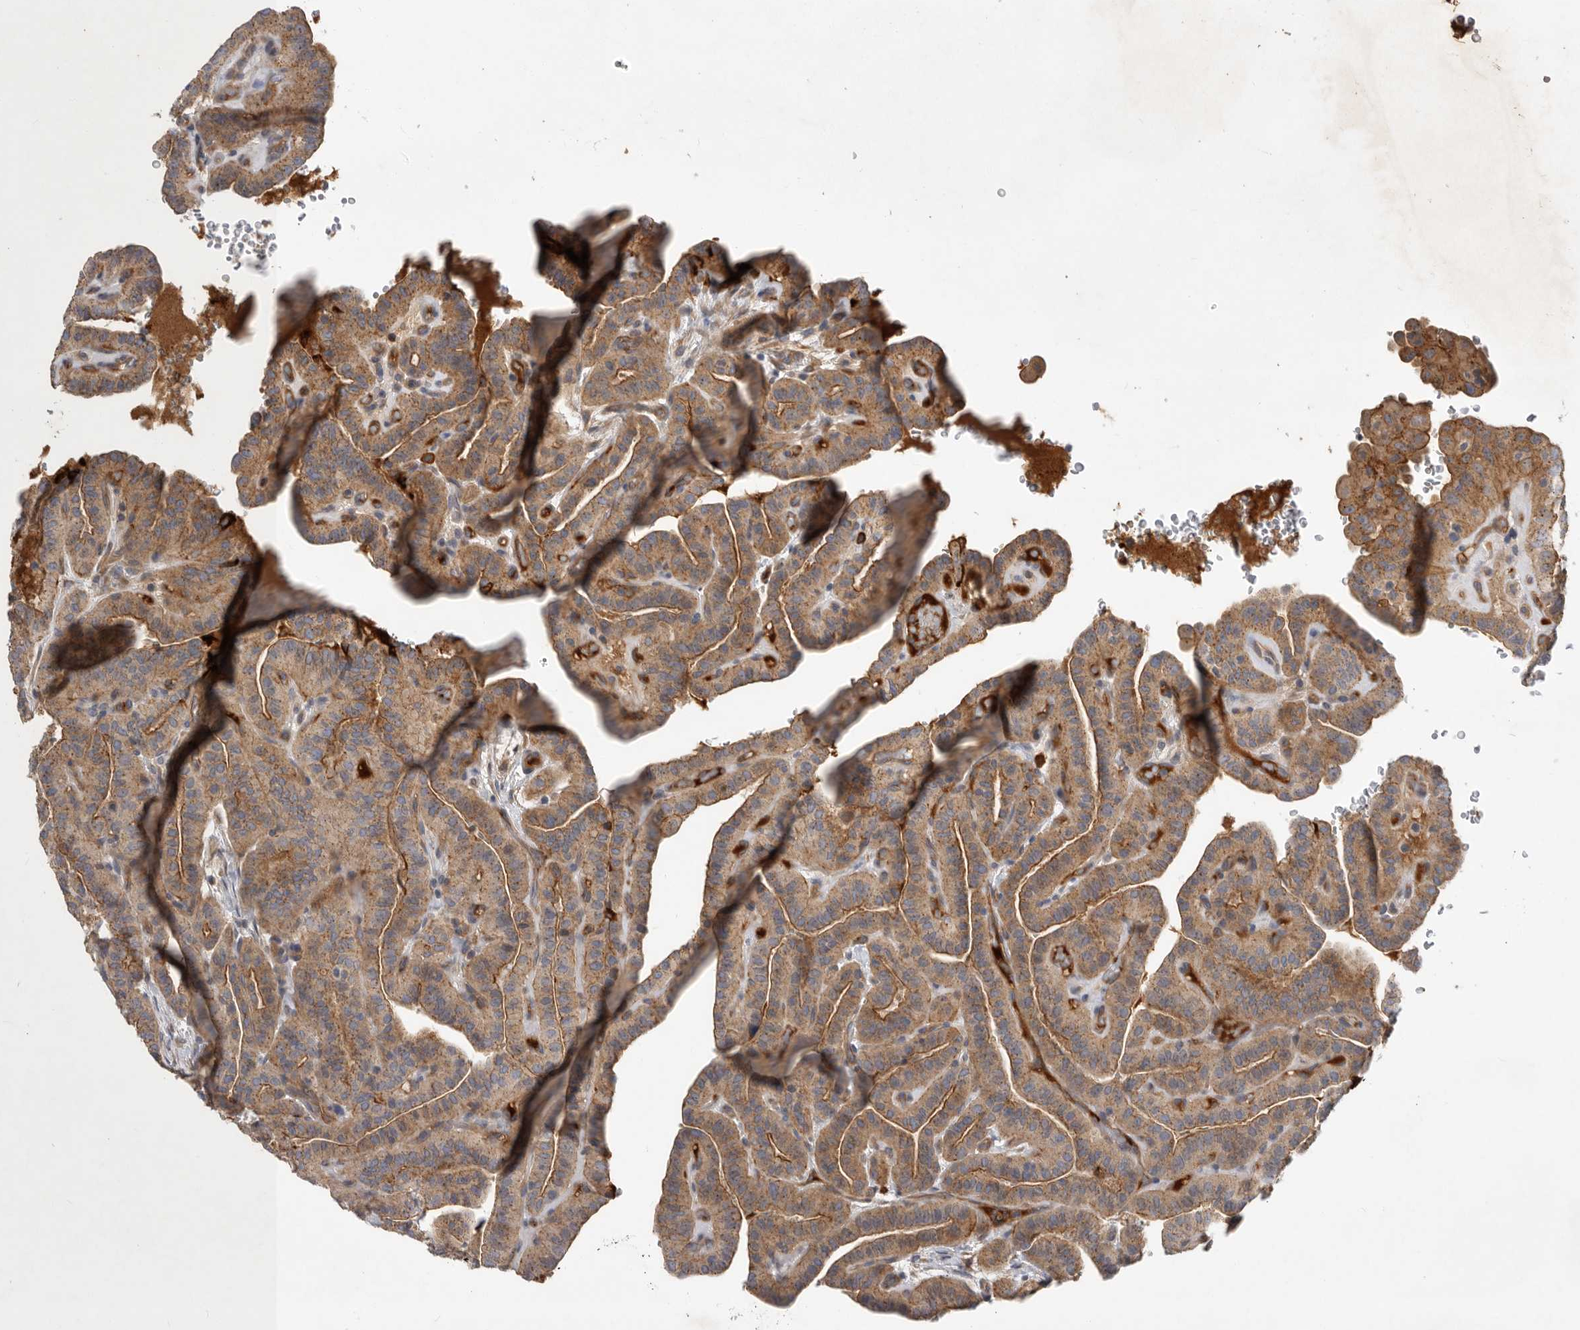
{"staining": {"intensity": "moderate", "quantity": ">75%", "location": "cytoplasmic/membranous"}, "tissue": "thyroid cancer", "cell_type": "Tumor cells", "image_type": "cancer", "snomed": [{"axis": "morphology", "description": "Papillary adenocarcinoma, NOS"}, {"axis": "topography", "description": "Thyroid gland"}], "caption": "Immunohistochemistry image of neoplastic tissue: human papillary adenocarcinoma (thyroid) stained using IHC reveals medium levels of moderate protein expression localized specifically in the cytoplasmic/membranous of tumor cells, appearing as a cytoplasmic/membranous brown color.", "gene": "MLPH", "patient": {"sex": "male", "age": 77}}